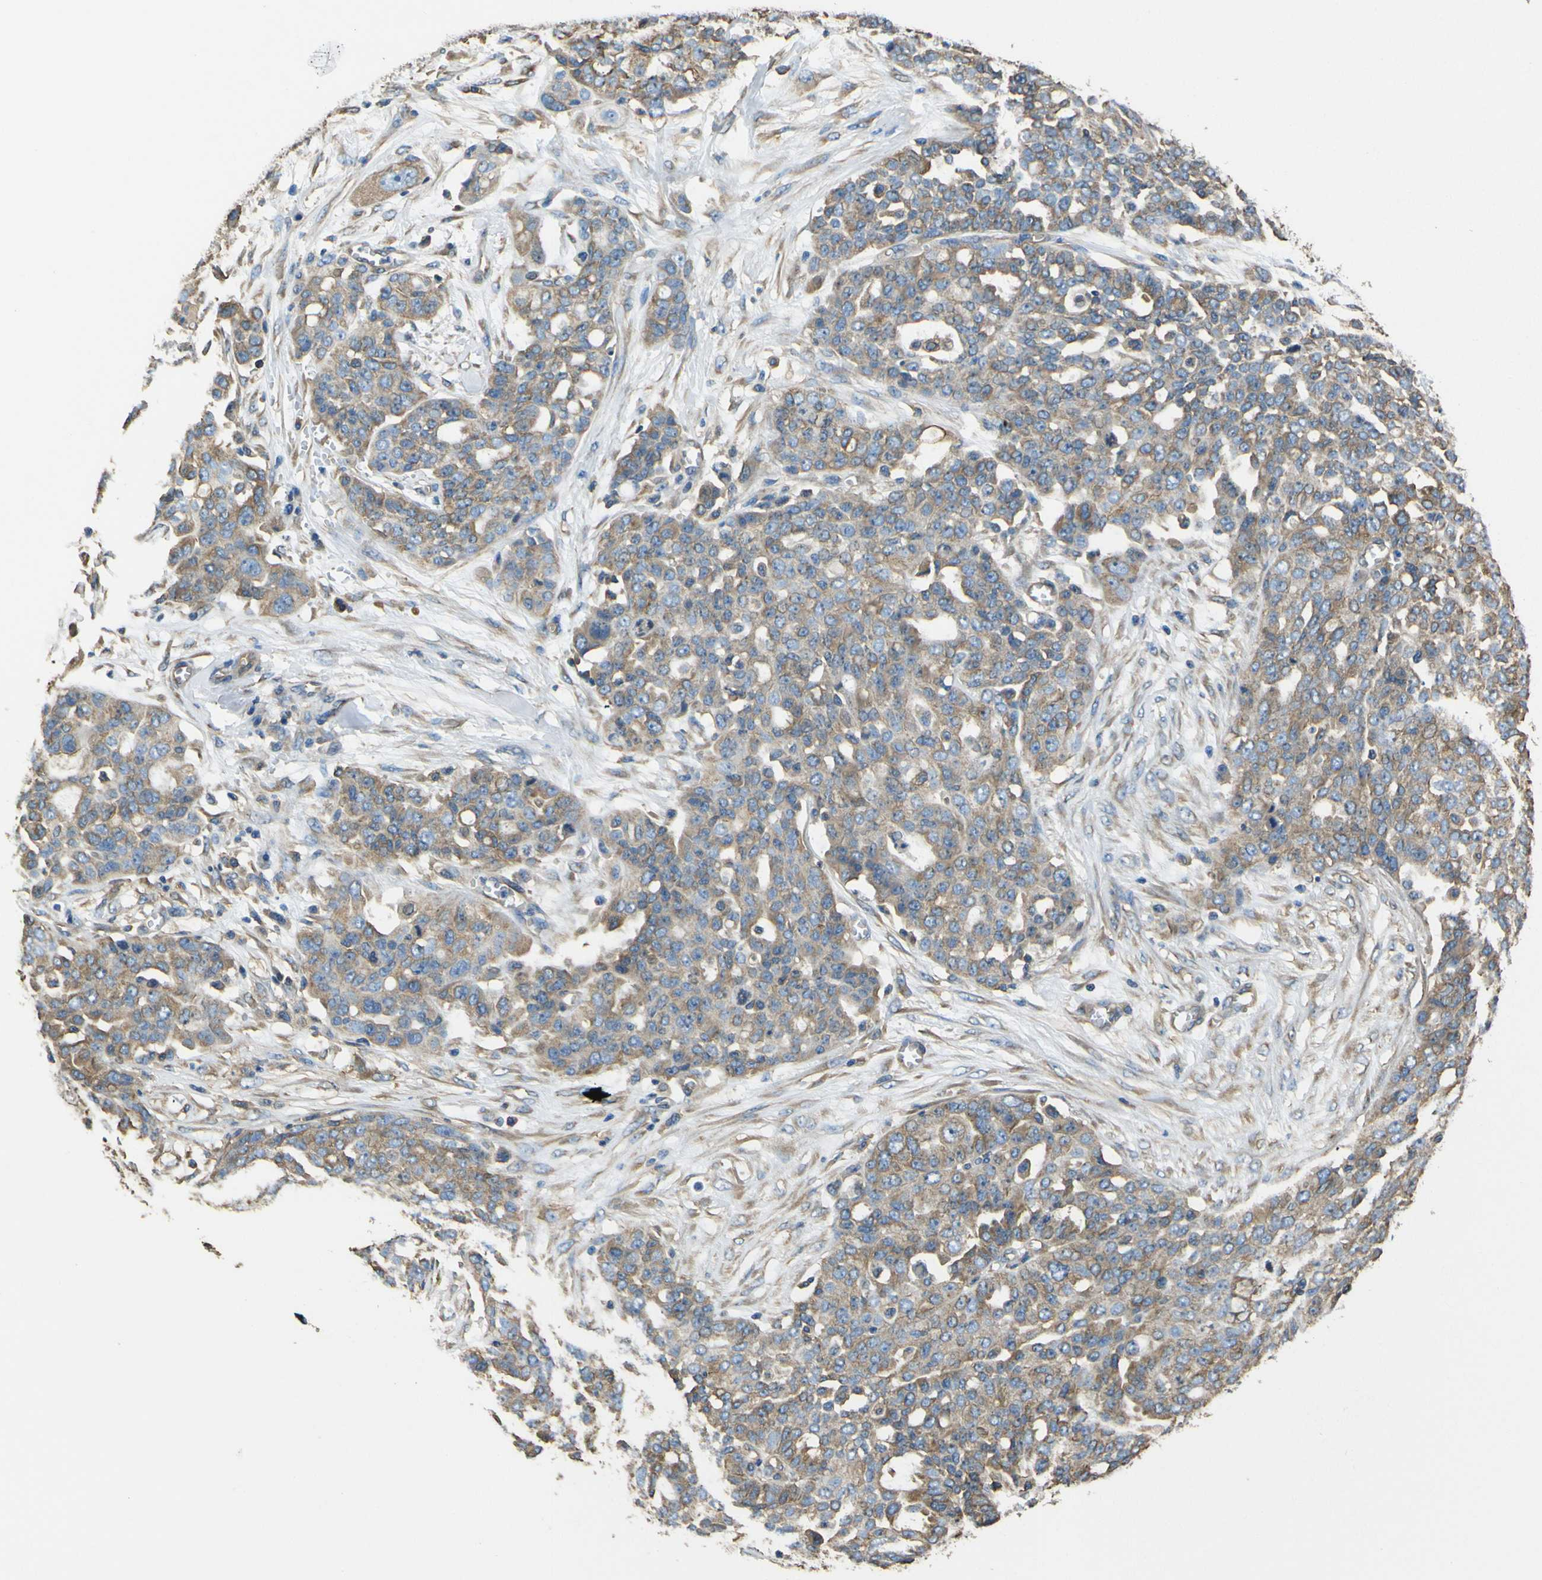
{"staining": {"intensity": "weak", "quantity": ">75%", "location": "cytoplasmic/membranous"}, "tissue": "ovarian cancer", "cell_type": "Tumor cells", "image_type": "cancer", "snomed": [{"axis": "morphology", "description": "Cystadenocarcinoma, serous, NOS"}, {"axis": "topography", "description": "Soft tissue"}, {"axis": "topography", "description": "Ovary"}], "caption": "A low amount of weak cytoplasmic/membranous positivity is present in about >75% of tumor cells in serous cystadenocarcinoma (ovarian) tissue.", "gene": "TUBB", "patient": {"sex": "female", "age": 57}}